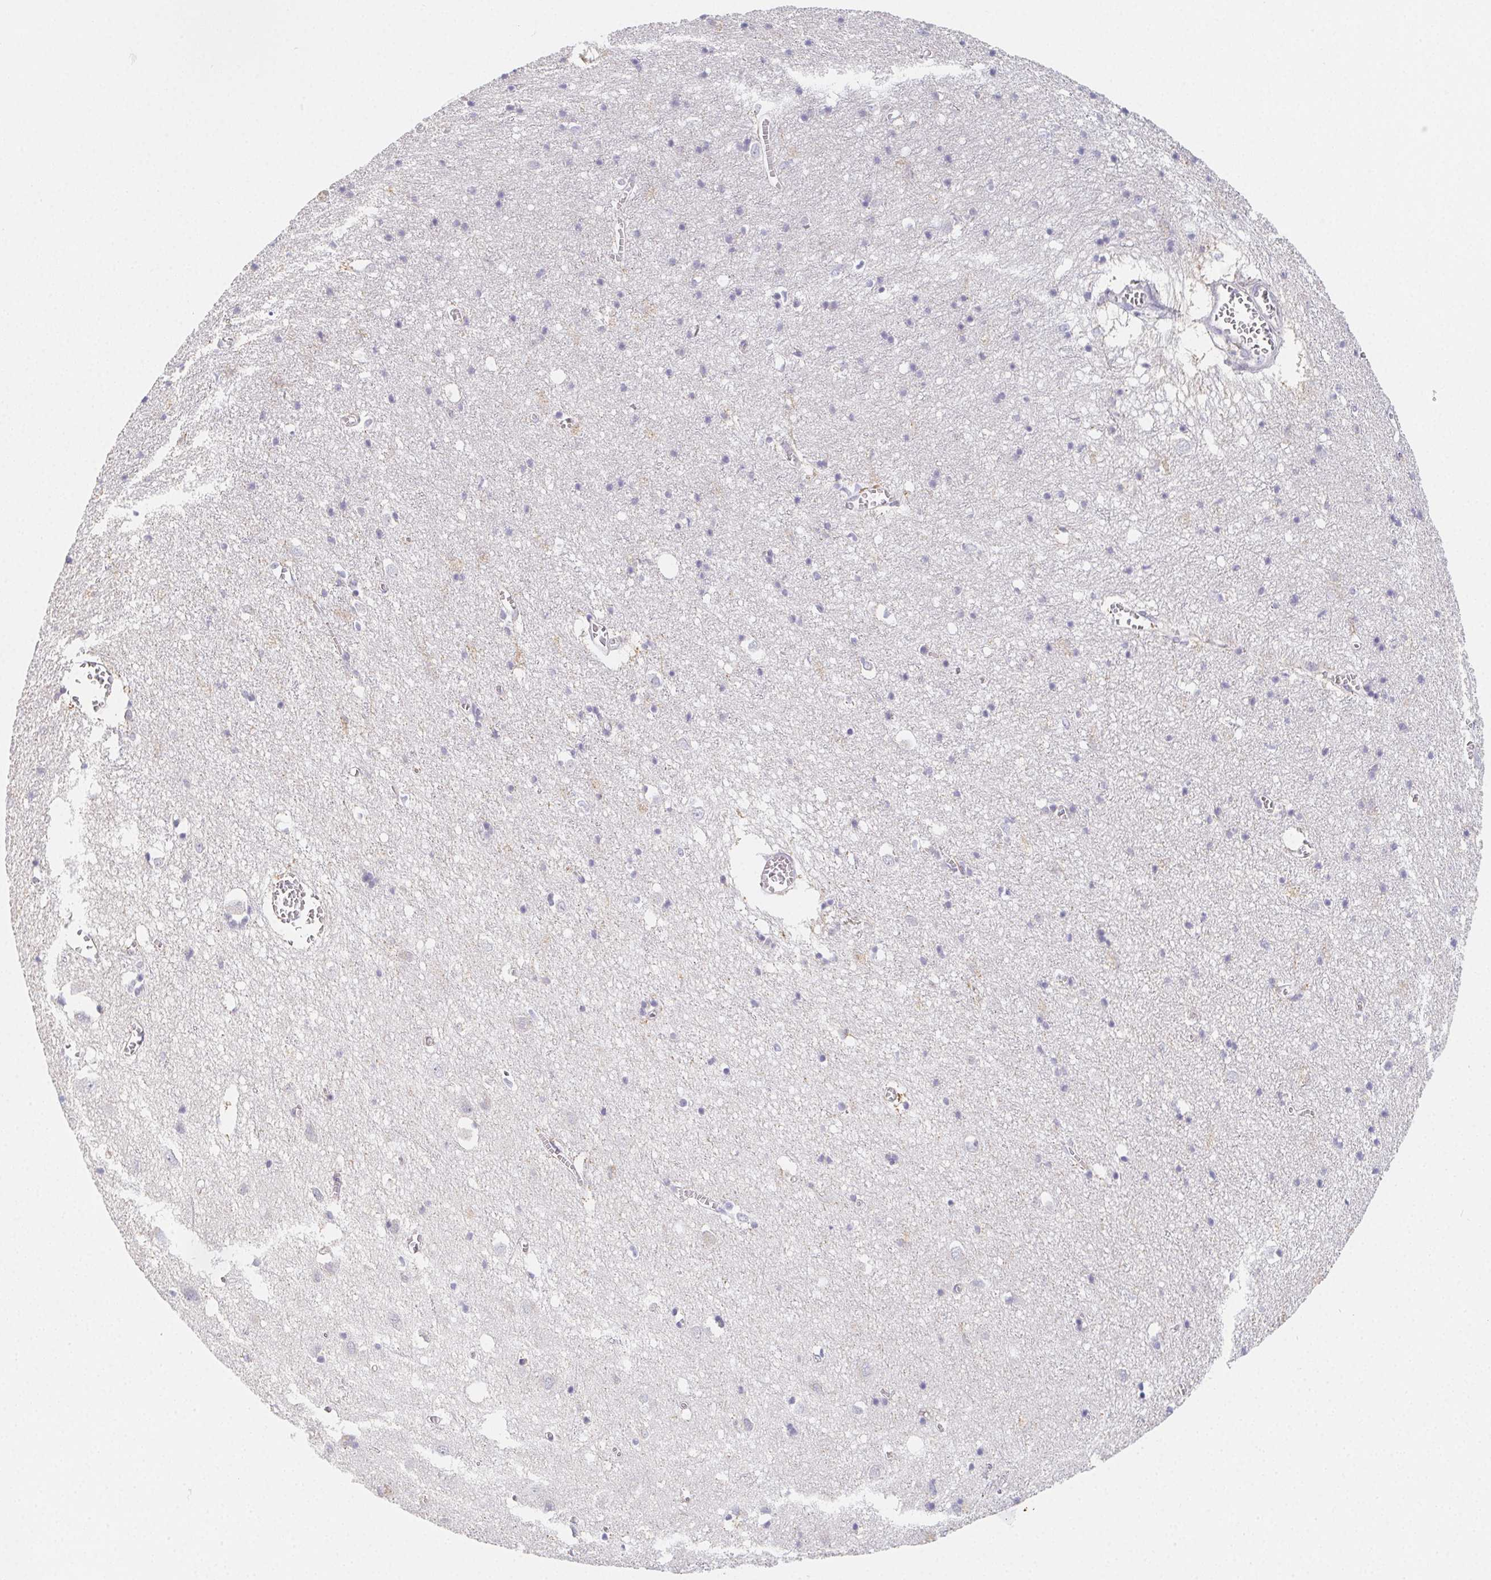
{"staining": {"intensity": "negative", "quantity": "none", "location": "none"}, "tissue": "cerebral cortex", "cell_type": "Endothelial cells", "image_type": "normal", "snomed": [{"axis": "morphology", "description": "Normal tissue, NOS"}, {"axis": "topography", "description": "Cerebral cortex"}], "caption": "There is no significant positivity in endothelial cells of cerebral cortex. (Brightfield microscopy of DAB immunohistochemistry (IHC) at high magnification).", "gene": "GLIPR1L1", "patient": {"sex": "male", "age": 70}}